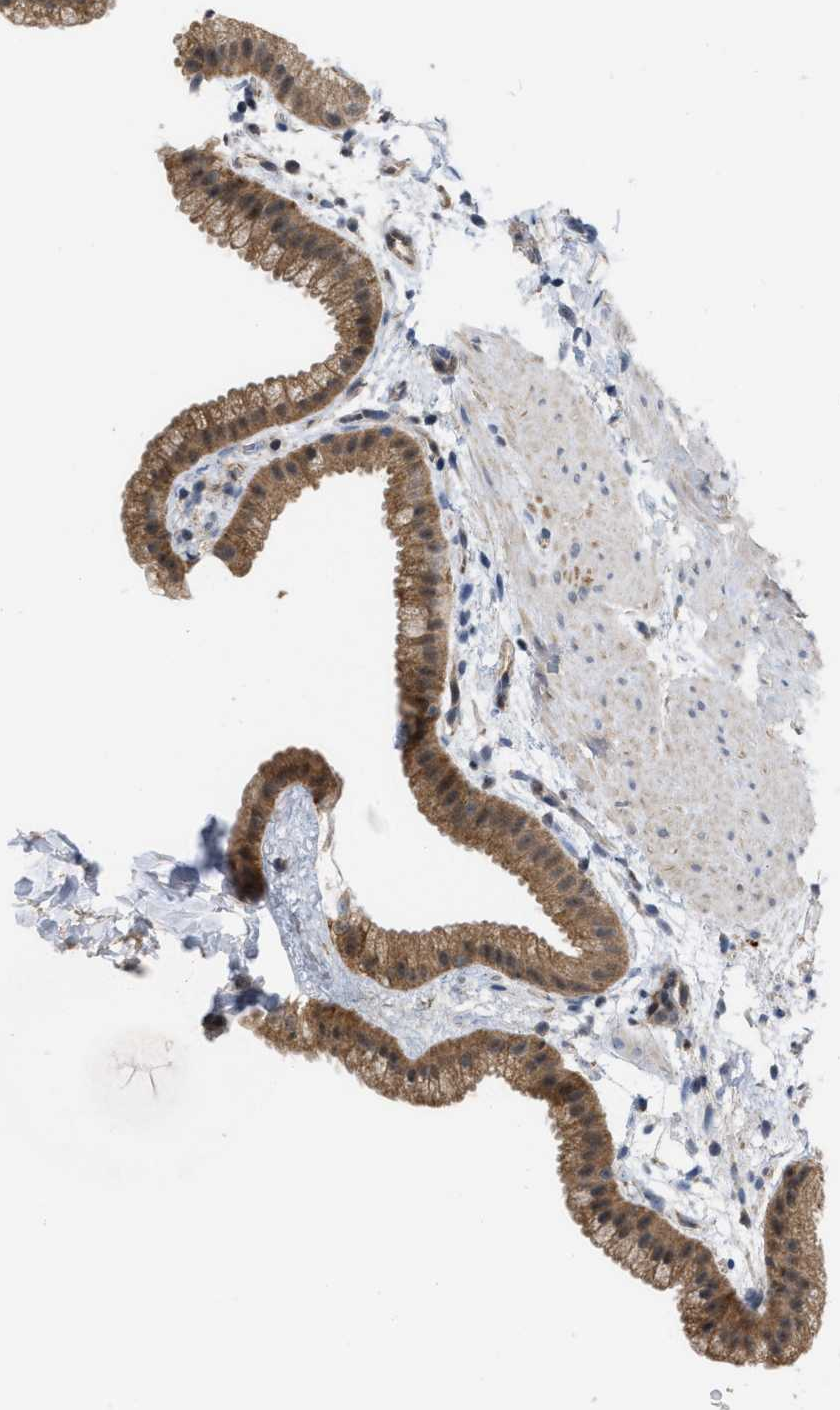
{"staining": {"intensity": "moderate", "quantity": ">75%", "location": "cytoplasmic/membranous,nuclear"}, "tissue": "gallbladder", "cell_type": "Glandular cells", "image_type": "normal", "snomed": [{"axis": "morphology", "description": "Normal tissue, NOS"}, {"axis": "topography", "description": "Gallbladder"}], "caption": "Gallbladder was stained to show a protein in brown. There is medium levels of moderate cytoplasmic/membranous,nuclear staining in about >75% of glandular cells.", "gene": "NAPEPLD", "patient": {"sex": "female", "age": 64}}